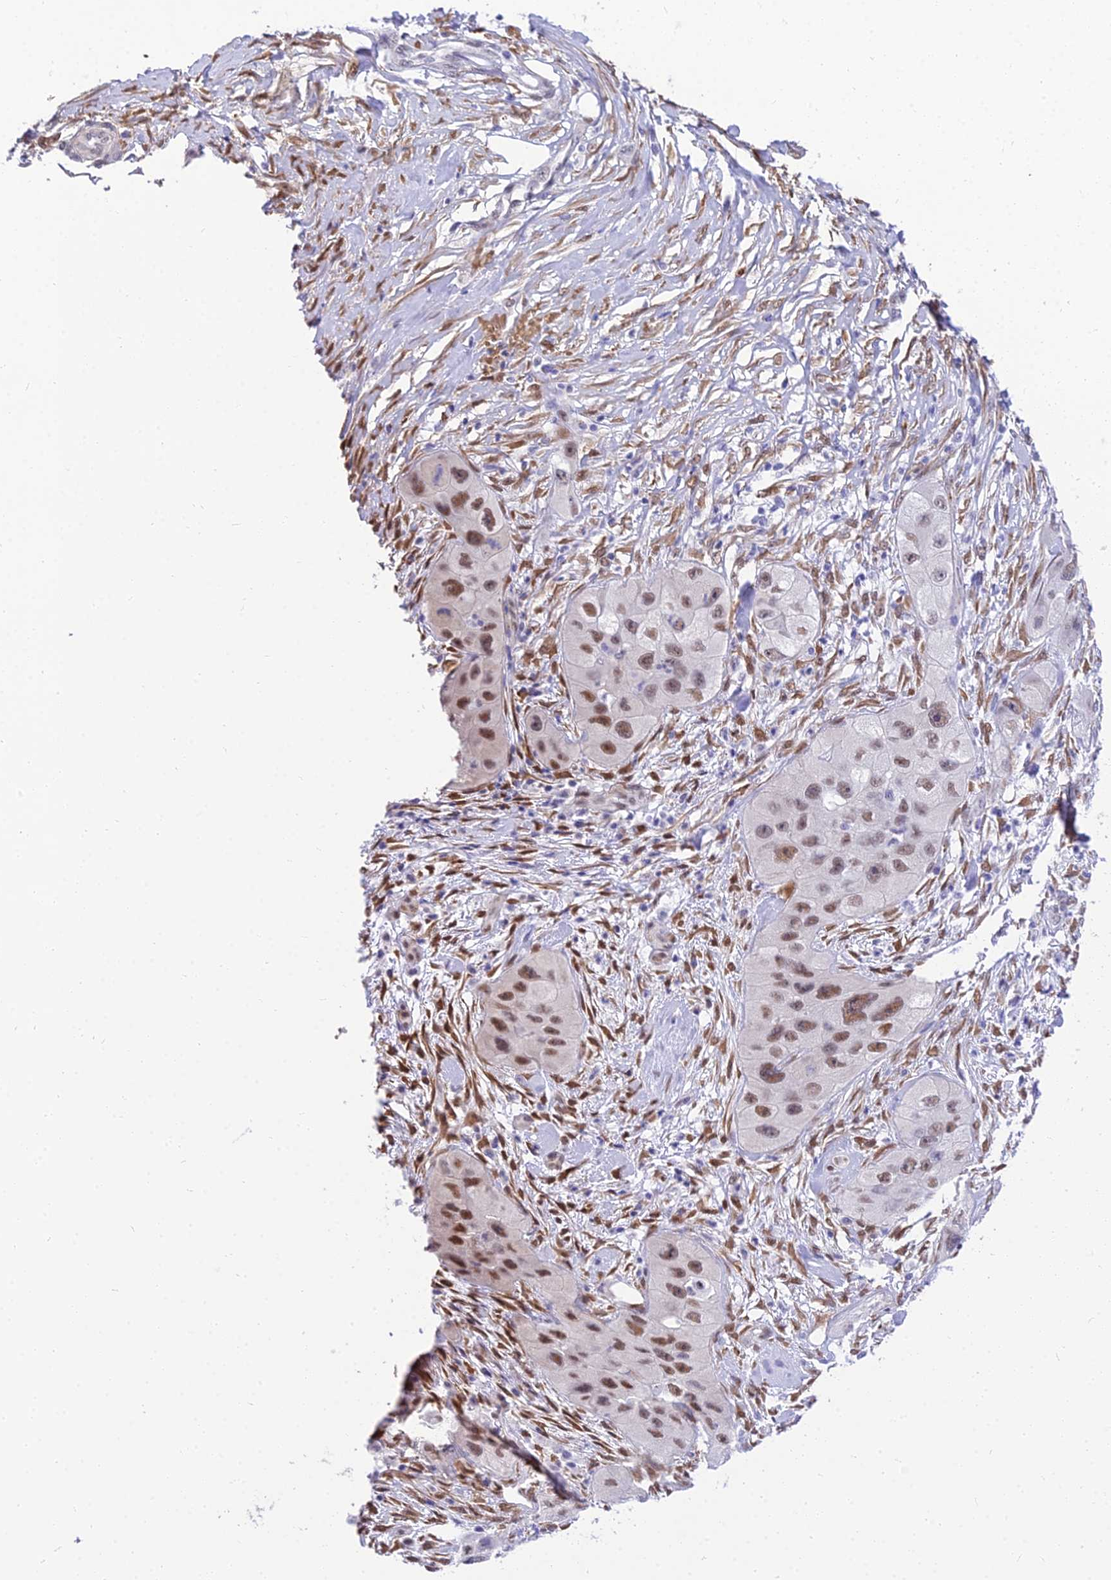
{"staining": {"intensity": "moderate", "quantity": ">75%", "location": "nuclear"}, "tissue": "skin cancer", "cell_type": "Tumor cells", "image_type": "cancer", "snomed": [{"axis": "morphology", "description": "Squamous cell carcinoma, NOS"}, {"axis": "topography", "description": "Skin"}, {"axis": "topography", "description": "Subcutis"}], "caption": "Moderate nuclear staining is present in about >75% of tumor cells in skin cancer.", "gene": "BCL9", "patient": {"sex": "male", "age": 73}}